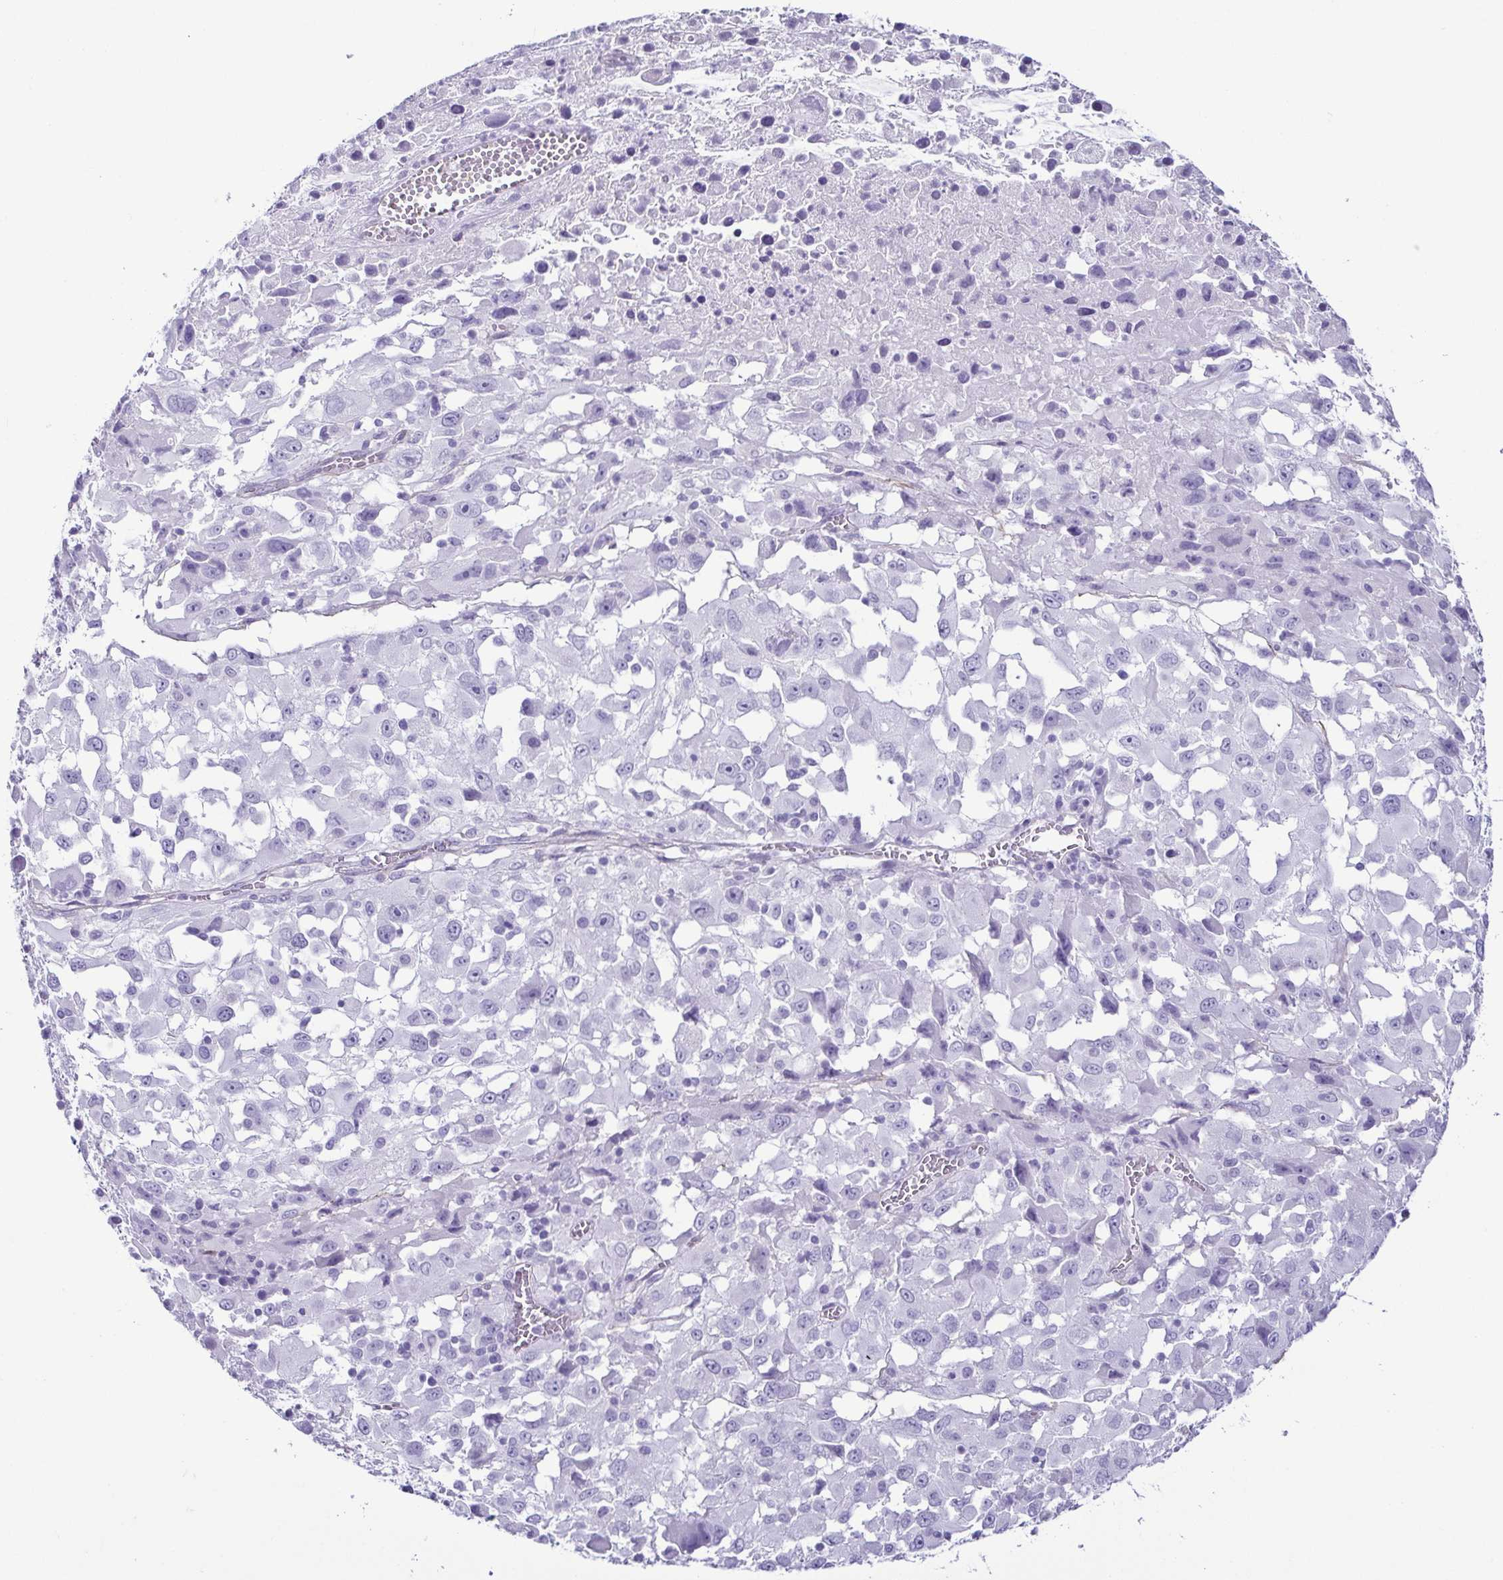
{"staining": {"intensity": "negative", "quantity": "none", "location": "none"}, "tissue": "melanoma", "cell_type": "Tumor cells", "image_type": "cancer", "snomed": [{"axis": "morphology", "description": "Malignant melanoma, Metastatic site"}, {"axis": "topography", "description": "Soft tissue"}], "caption": "High magnification brightfield microscopy of melanoma stained with DAB (3,3'-diaminobenzidine) (brown) and counterstained with hematoxylin (blue): tumor cells show no significant staining.", "gene": "CASP14", "patient": {"sex": "male", "age": 50}}